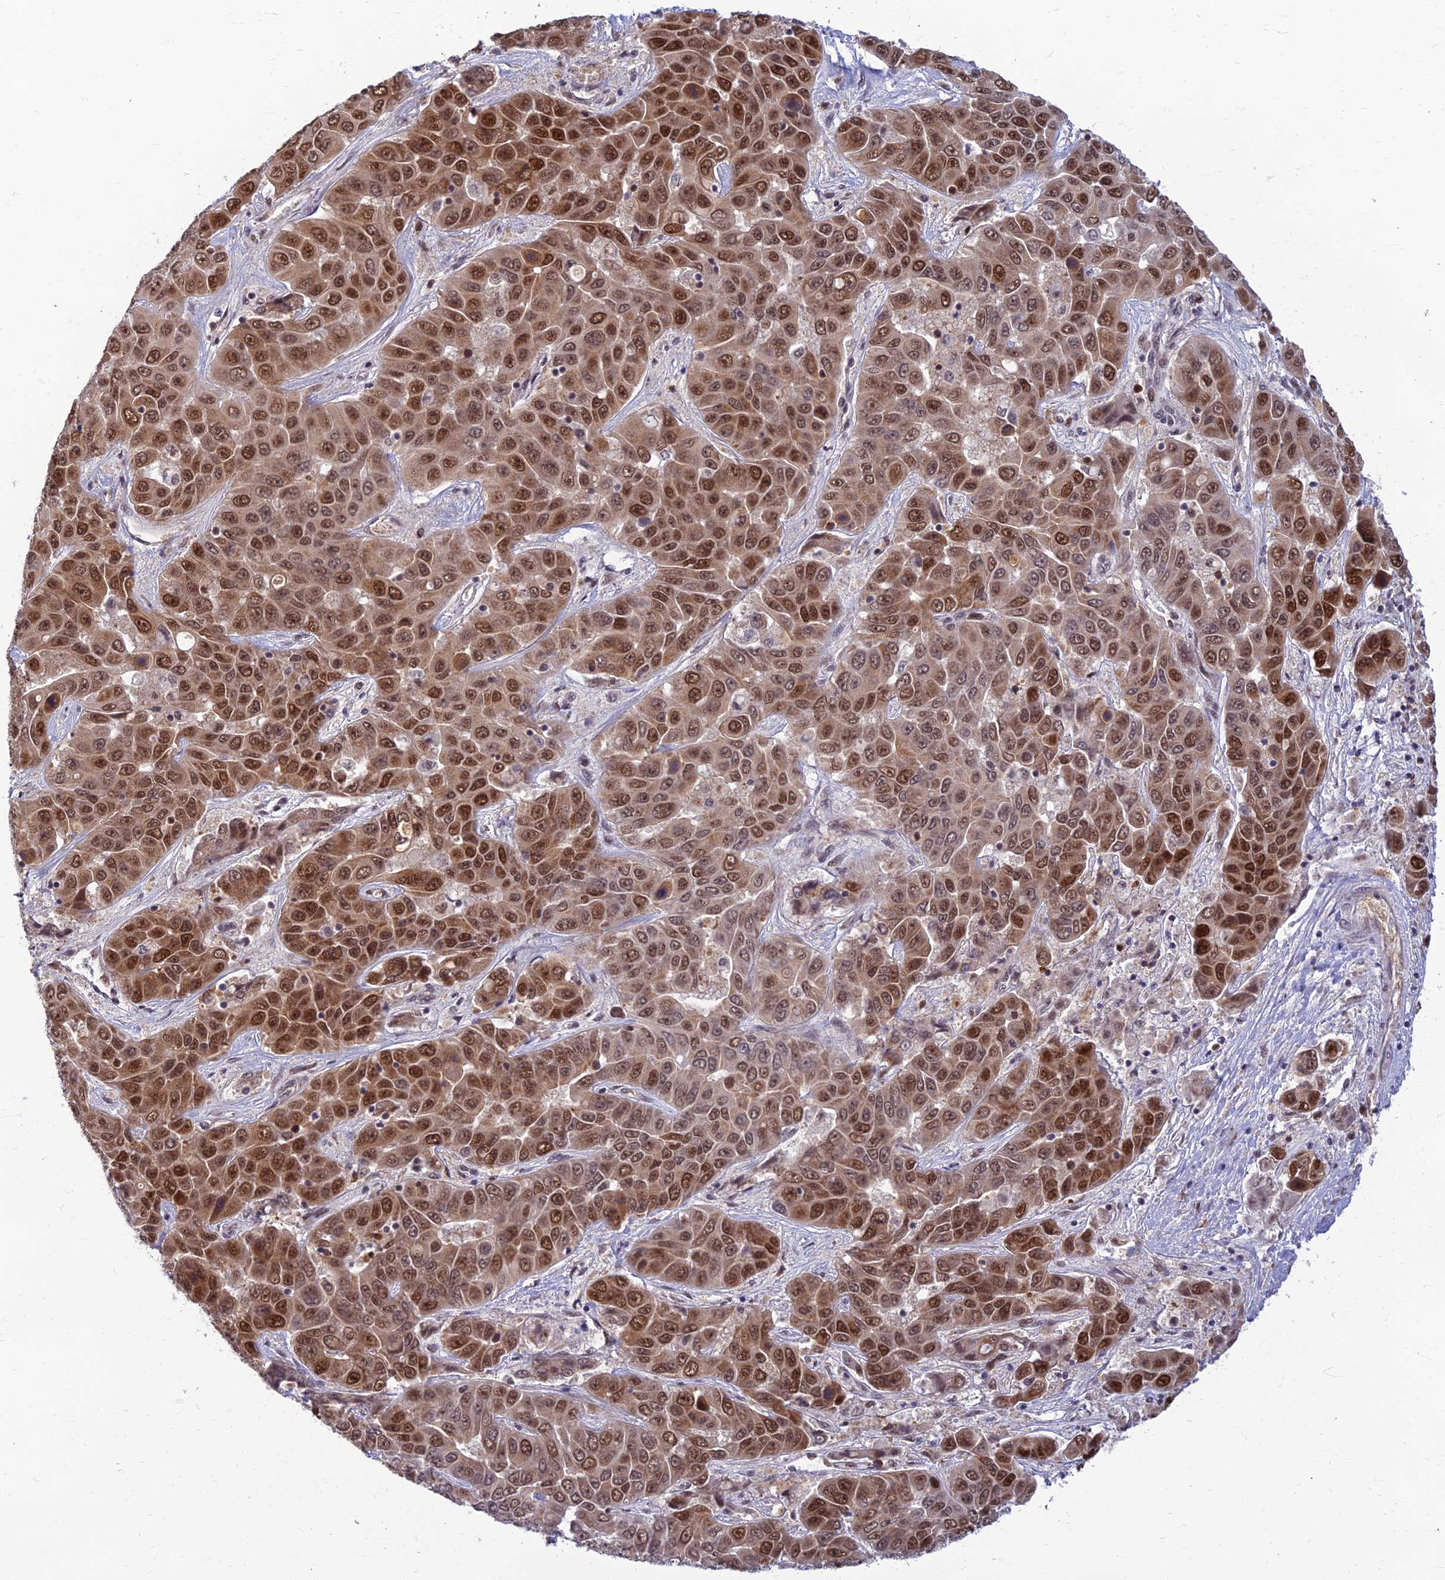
{"staining": {"intensity": "moderate", "quantity": ">75%", "location": "cytoplasmic/membranous,nuclear"}, "tissue": "liver cancer", "cell_type": "Tumor cells", "image_type": "cancer", "snomed": [{"axis": "morphology", "description": "Cholangiocarcinoma"}, {"axis": "topography", "description": "Liver"}], "caption": "This micrograph demonstrates liver cancer (cholangiocarcinoma) stained with IHC to label a protein in brown. The cytoplasmic/membranous and nuclear of tumor cells show moderate positivity for the protein. Nuclei are counter-stained blue.", "gene": "EARS2", "patient": {"sex": "female", "age": 52}}